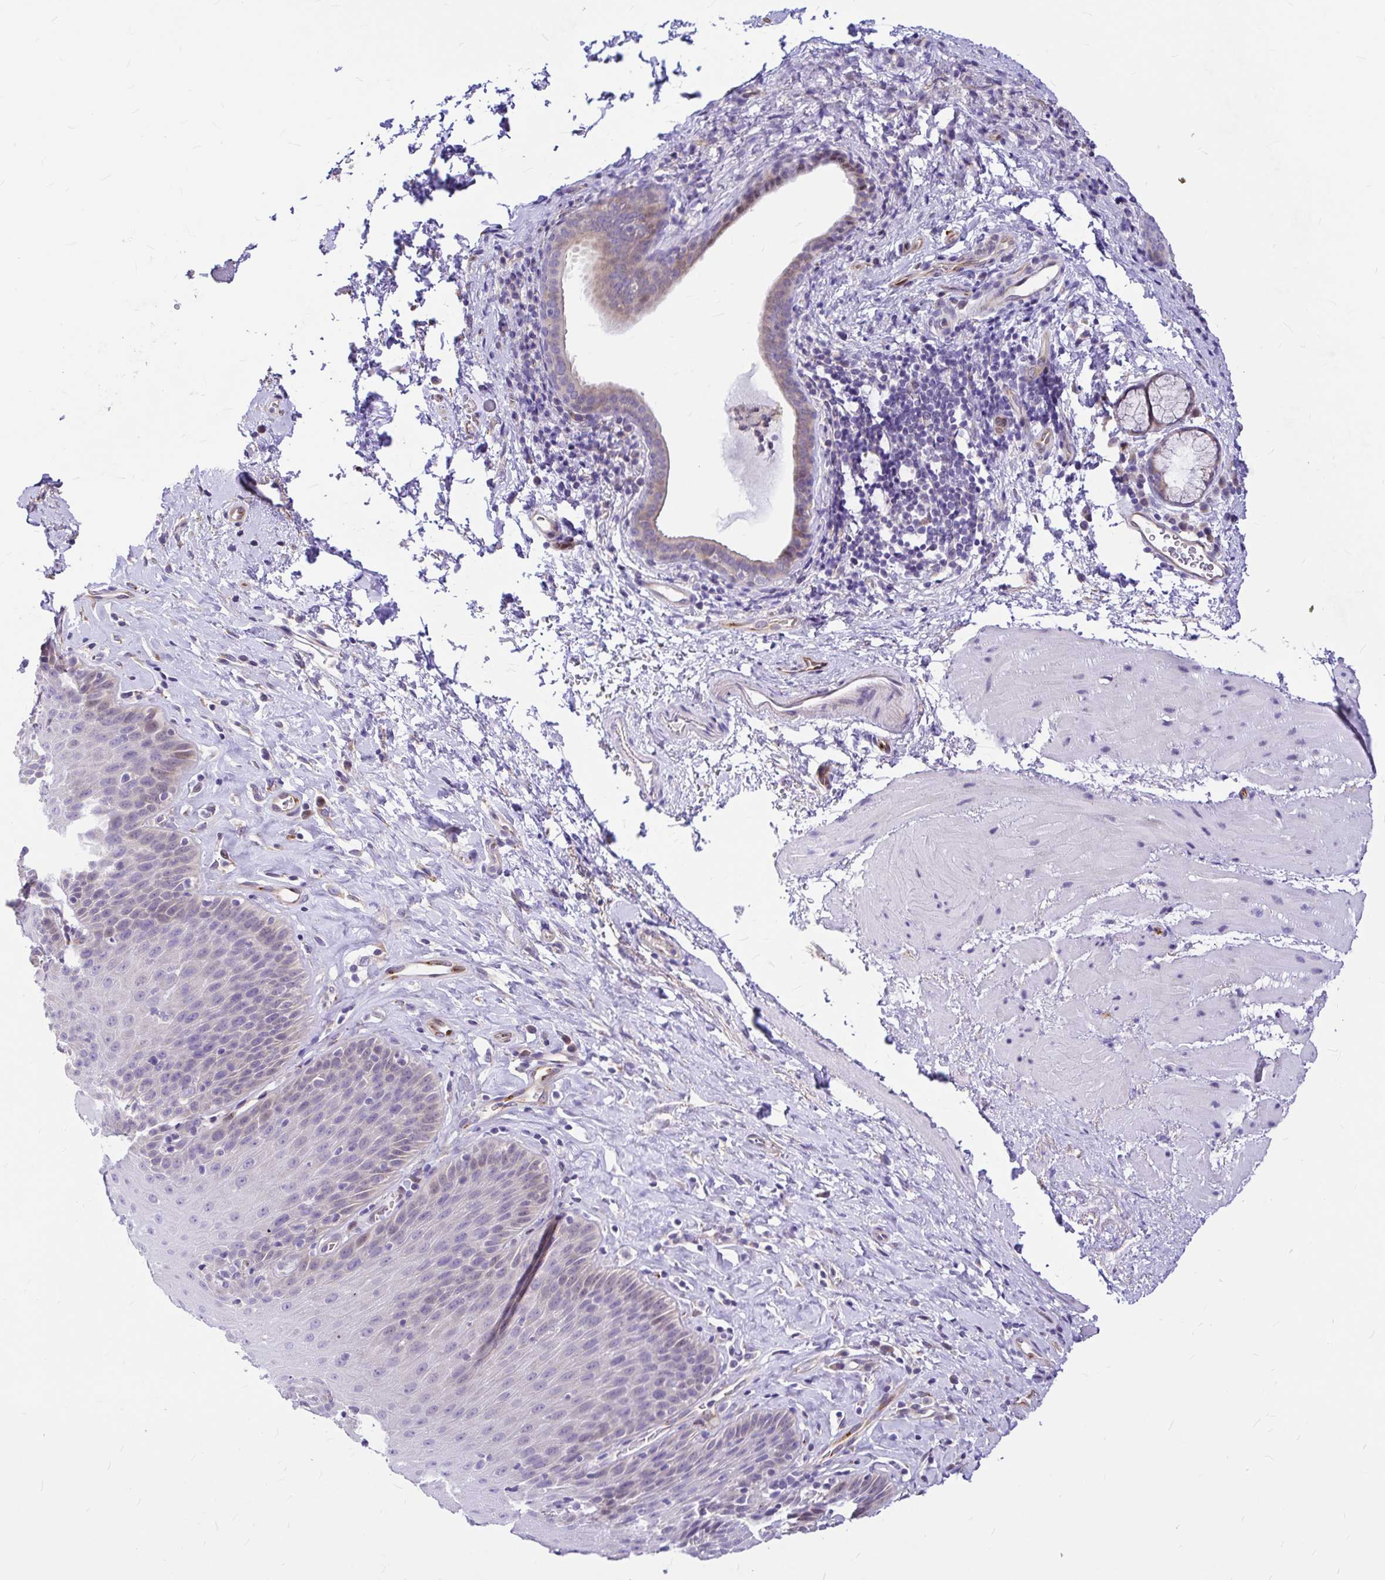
{"staining": {"intensity": "negative", "quantity": "none", "location": "none"}, "tissue": "esophagus", "cell_type": "Squamous epithelial cells", "image_type": "normal", "snomed": [{"axis": "morphology", "description": "Normal tissue, NOS"}, {"axis": "topography", "description": "Esophagus"}], "caption": "Image shows no significant protein expression in squamous epithelial cells of benign esophagus.", "gene": "GABBR2", "patient": {"sex": "female", "age": 61}}